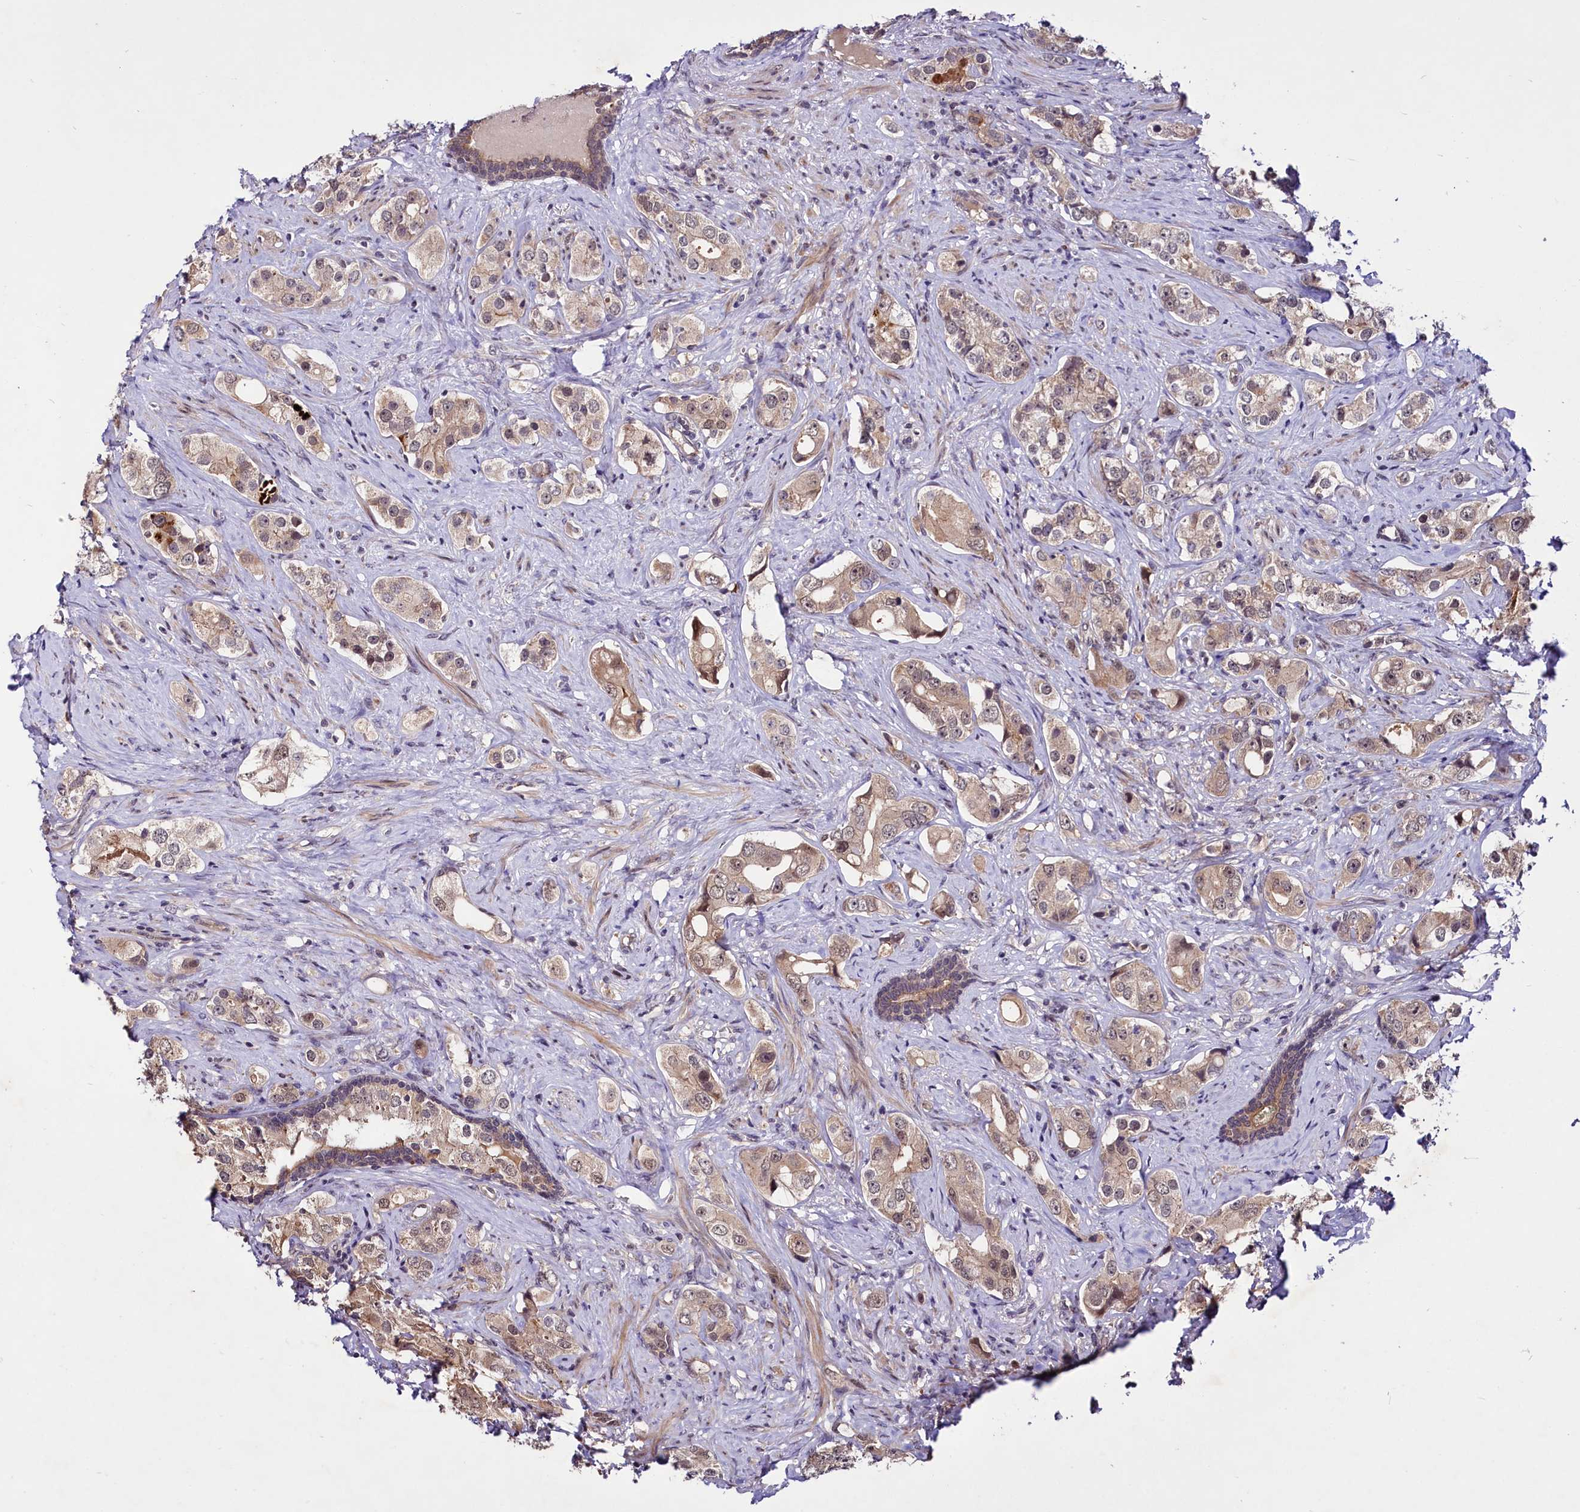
{"staining": {"intensity": "weak", "quantity": ">75%", "location": "cytoplasmic/membranous,nuclear"}, "tissue": "prostate cancer", "cell_type": "Tumor cells", "image_type": "cancer", "snomed": [{"axis": "morphology", "description": "Adenocarcinoma, High grade"}, {"axis": "topography", "description": "Prostate"}], "caption": "Brown immunohistochemical staining in human prostate cancer exhibits weak cytoplasmic/membranous and nuclear expression in about >75% of tumor cells.", "gene": "UBE3A", "patient": {"sex": "male", "age": 63}}